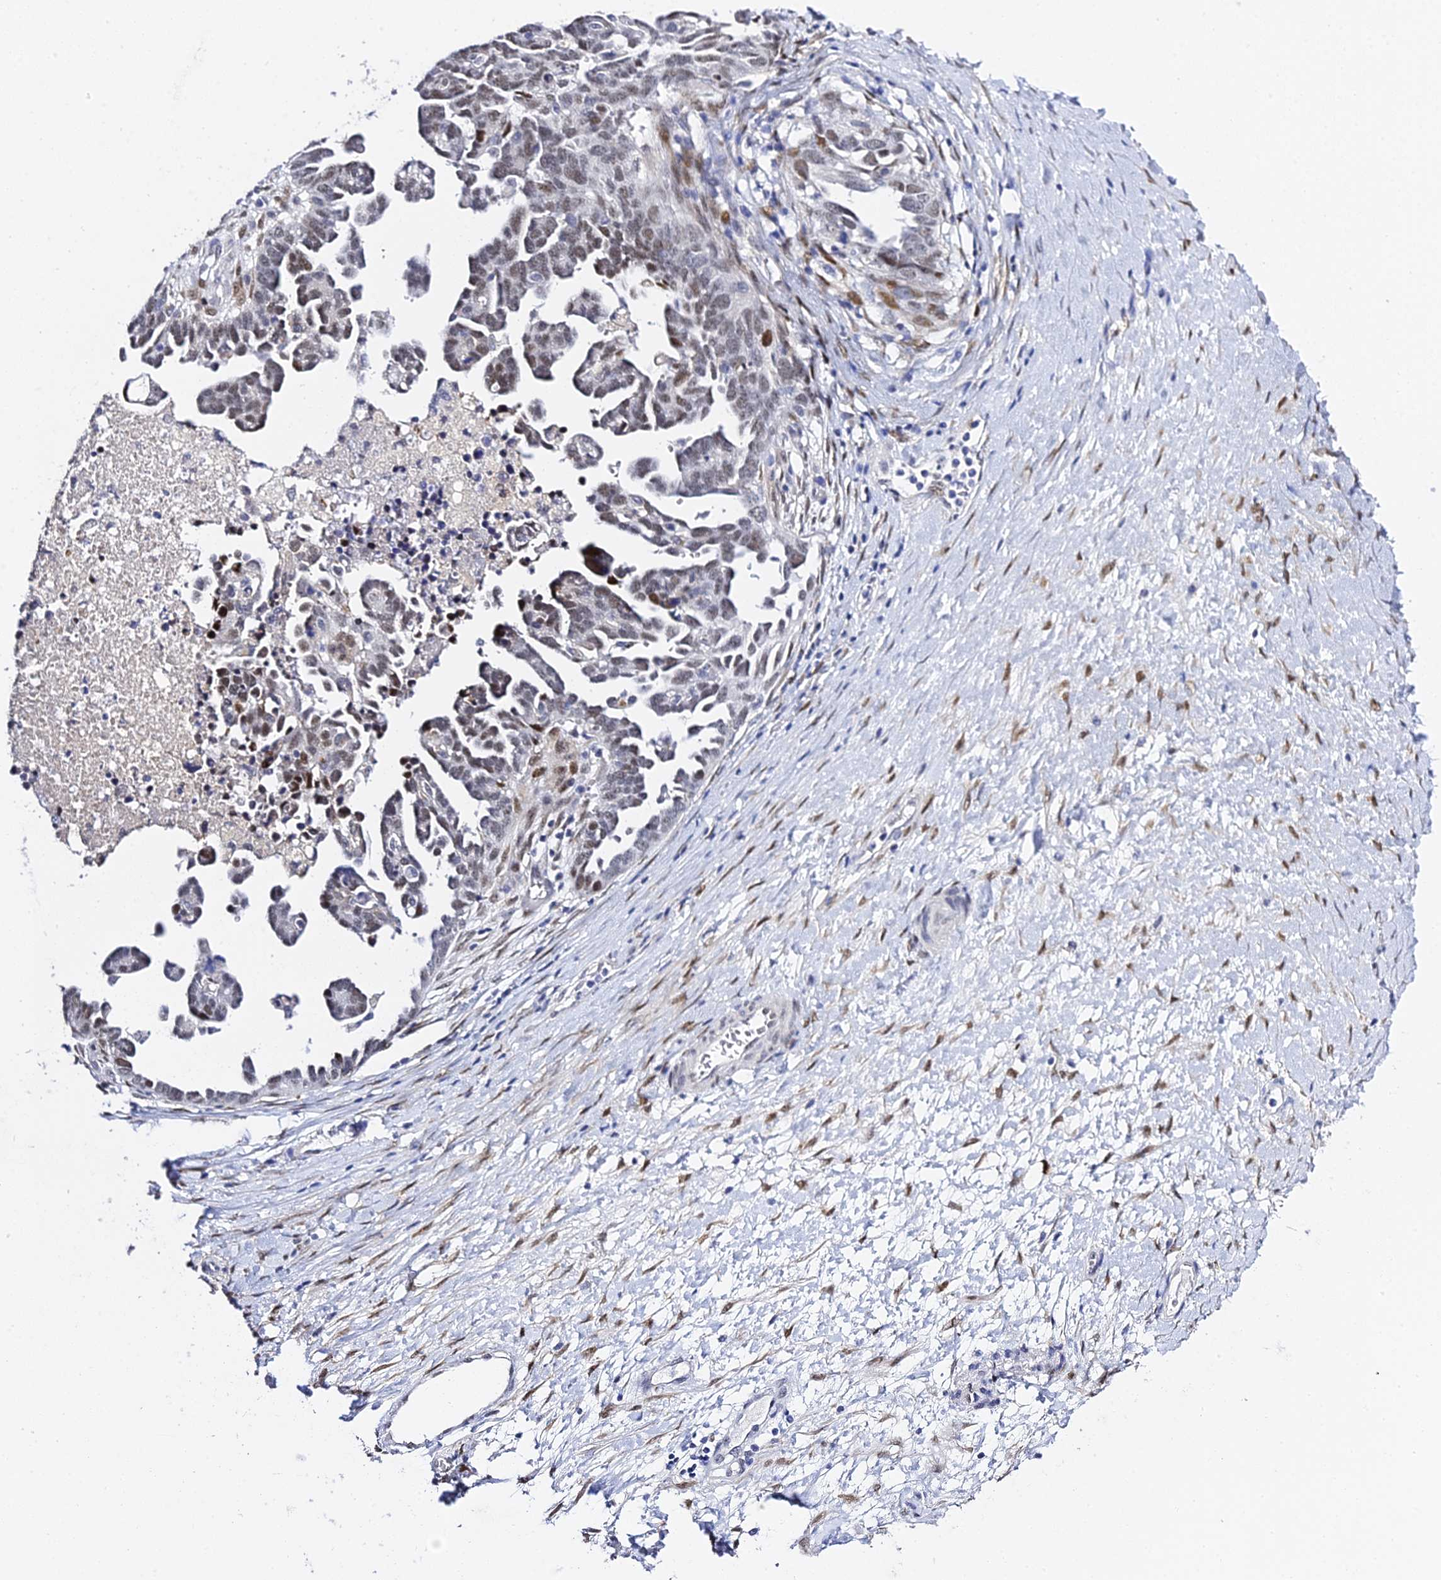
{"staining": {"intensity": "weak", "quantity": ">75%", "location": "nuclear"}, "tissue": "ovarian cancer", "cell_type": "Tumor cells", "image_type": "cancer", "snomed": [{"axis": "morphology", "description": "Cystadenocarcinoma, serous, NOS"}, {"axis": "topography", "description": "Ovary"}], "caption": "Human ovarian cancer stained for a protein (brown) demonstrates weak nuclear positive positivity in about >75% of tumor cells.", "gene": "POFUT2", "patient": {"sex": "female", "age": 54}}